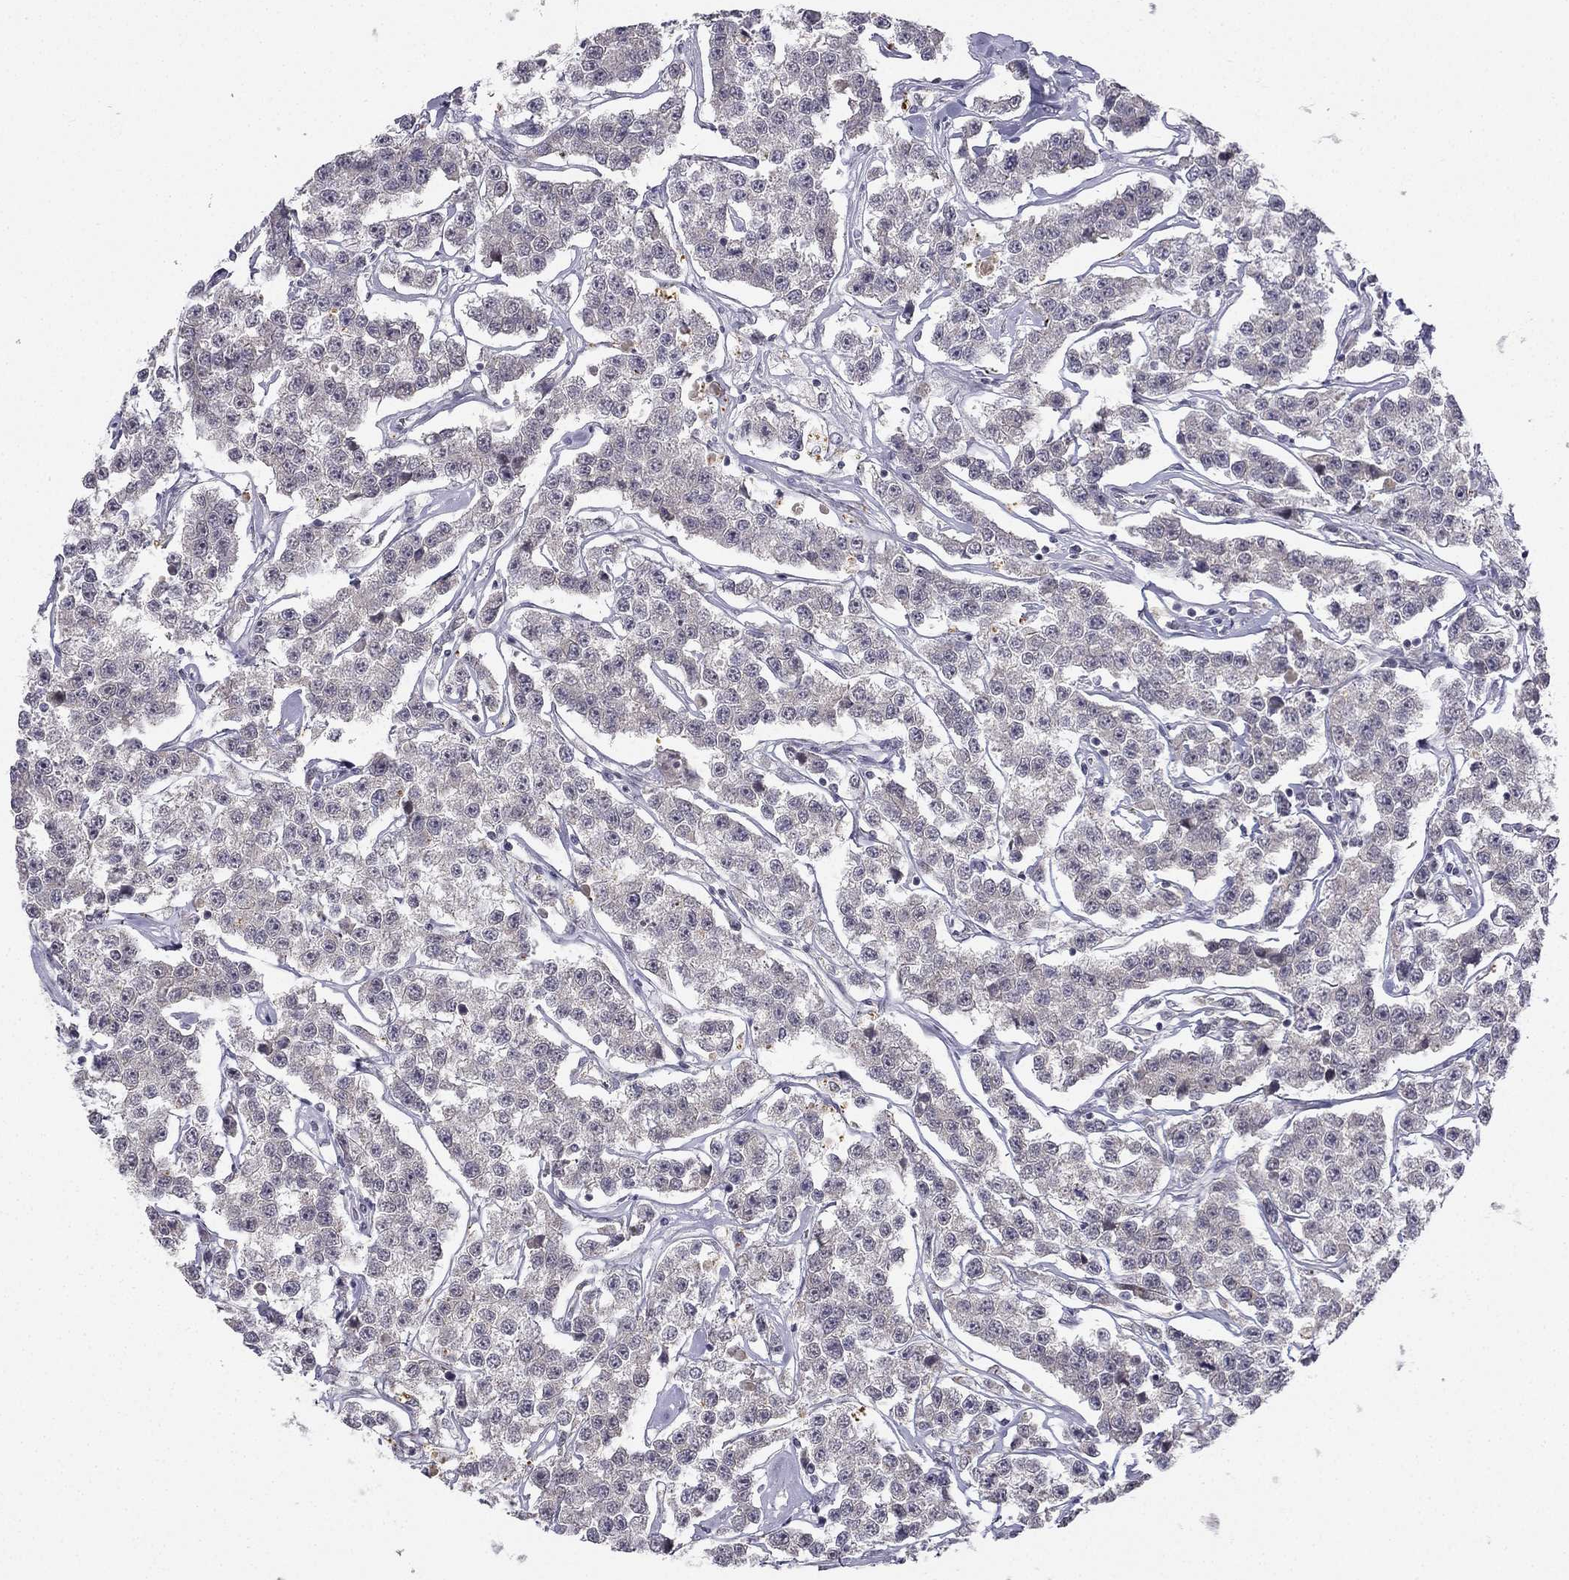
{"staining": {"intensity": "negative", "quantity": "none", "location": "none"}, "tissue": "testis cancer", "cell_type": "Tumor cells", "image_type": "cancer", "snomed": [{"axis": "morphology", "description": "Seminoma, NOS"}, {"axis": "topography", "description": "Testis"}], "caption": "Micrograph shows no protein positivity in tumor cells of testis cancer tissue.", "gene": "CHST8", "patient": {"sex": "male", "age": 59}}